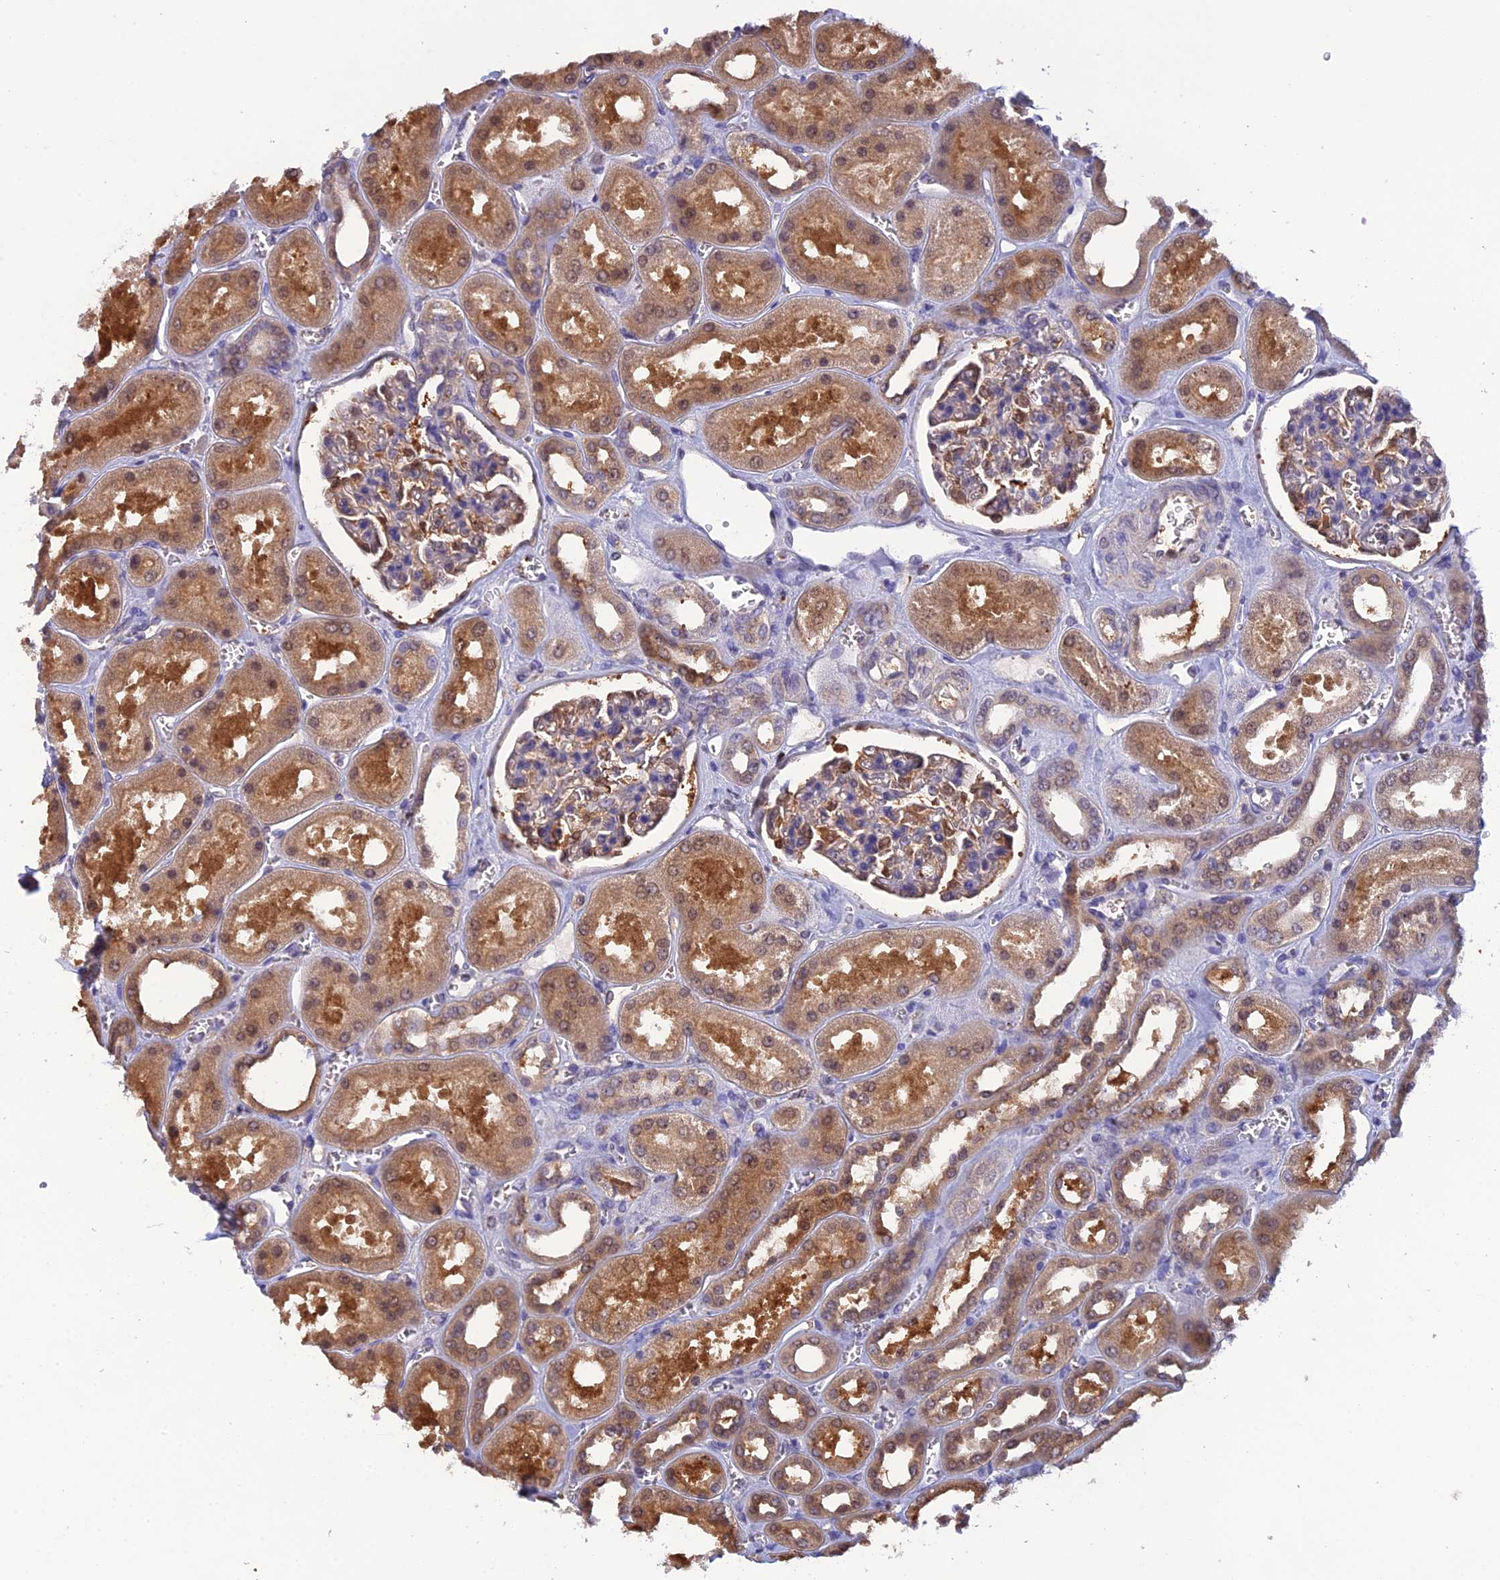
{"staining": {"intensity": "moderate", "quantity": "<25%", "location": "cytoplasmic/membranous,nuclear"}, "tissue": "kidney", "cell_type": "Cells in glomeruli", "image_type": "normal", "snomed": [{"axis": "morphology", "description": "Normal tissue, NOS"}, {"axis": "morphology", "description": "Adenocarcinoma, NOS"}, {"axis": "topography", "description": "Kidney"}], "caption": "Normal kidney demonstrates moderate cytoplasmic/membranous,nuclear staining in approximately <25% of cells in glomeruli.", "gene": "HINT1", "patient": {"sex": "female", "age": 68}}